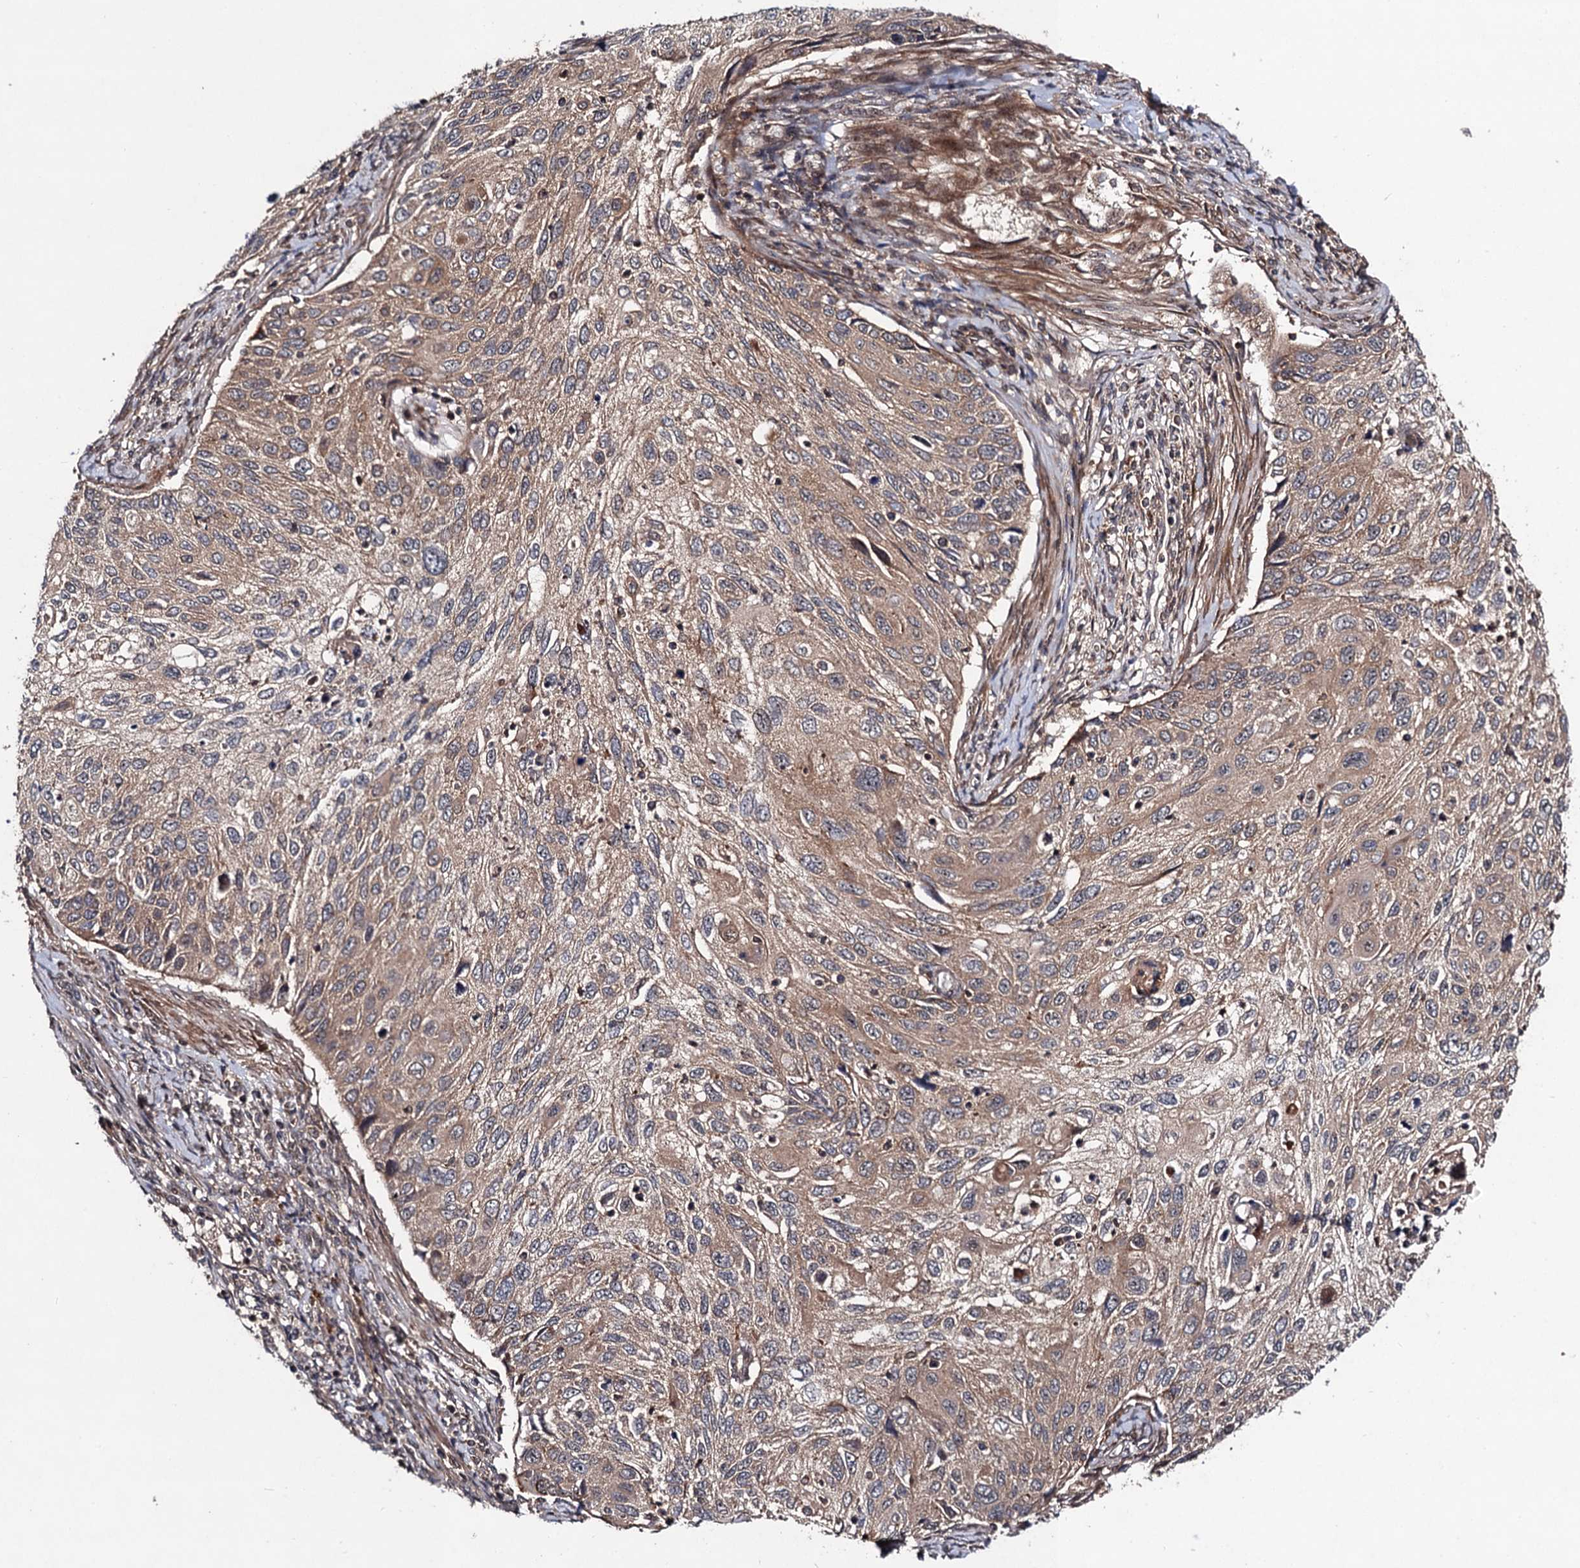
{"staining": {"intensity": "moderate", "quantity": ">75%", "location": "cytoplasmic/membranous"}, "tissue": "cervical cancer", "cell_type": "Tumor cells", "image_type": "cancer", "snomed": [{"axis": "morphology", "description": "Squamous cell carcinoma, NOS"}, {"axis": "topography", "description": "Cervix"}], "caption": "Human cervical squamous cell carcinoma stained with a brown dye displays moderate cytoplasmic/membranous positive expression in about >75% of tumor cells.", "gene": "KXD1", "patient": {"sex": "female", "age": 70}}